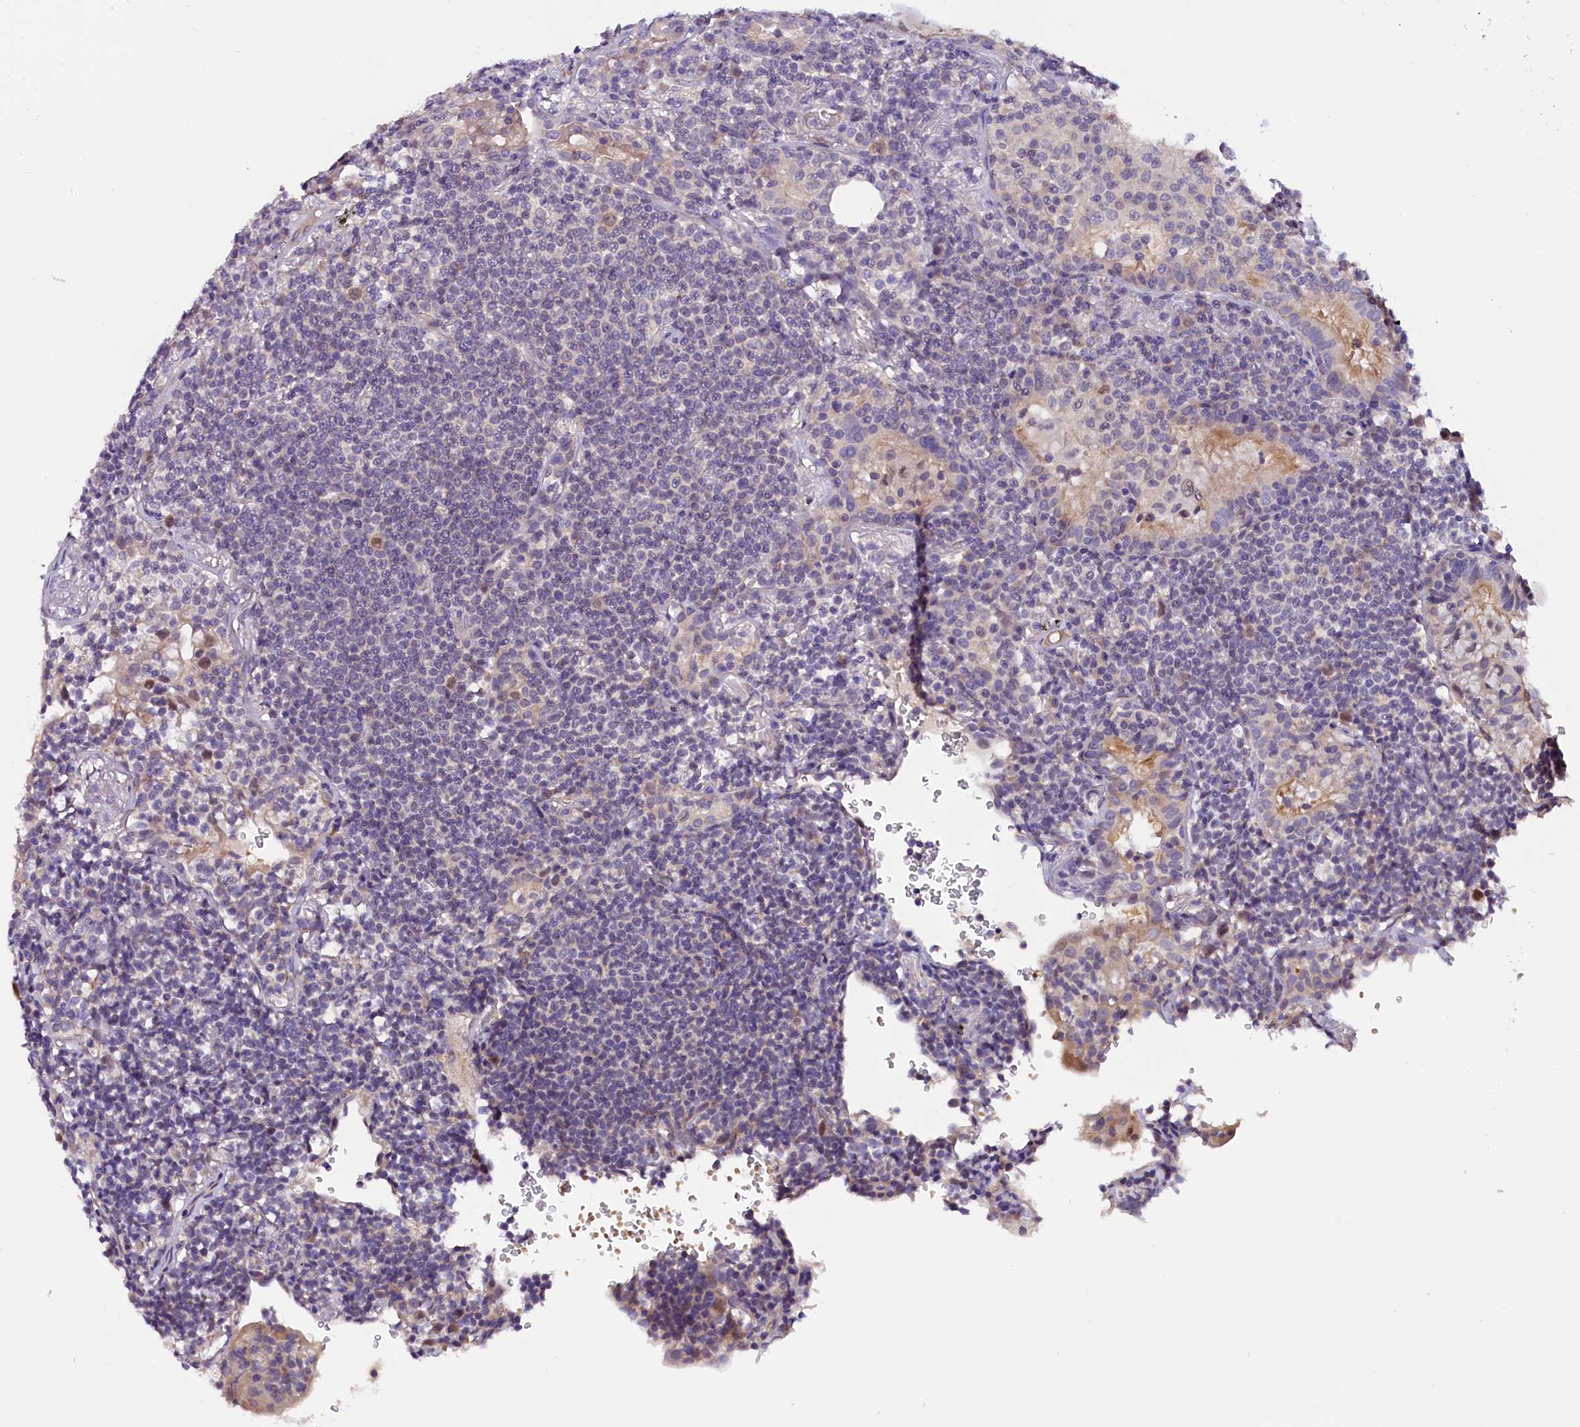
{"staining": {"intensity": "negative", "quantity": "none", "location": "none"}, "tissue": "lymphoma", "cell_type": "Tumor cells", "image_type": "cancer", "snomed": [{"axis": "morphology", "description": "Malignant lymphoma, non-Hodgkin's type, Low grade"}, {"axis": "topography", "description": "Lung"}], "caption": "IHC of human malignant lymphoma, non-Hodgkin's type (low-grade) demonstrates no positivity in tumor cells.", "gene": "C9orf40", "patient": {"sex": "female", "age": 71}}